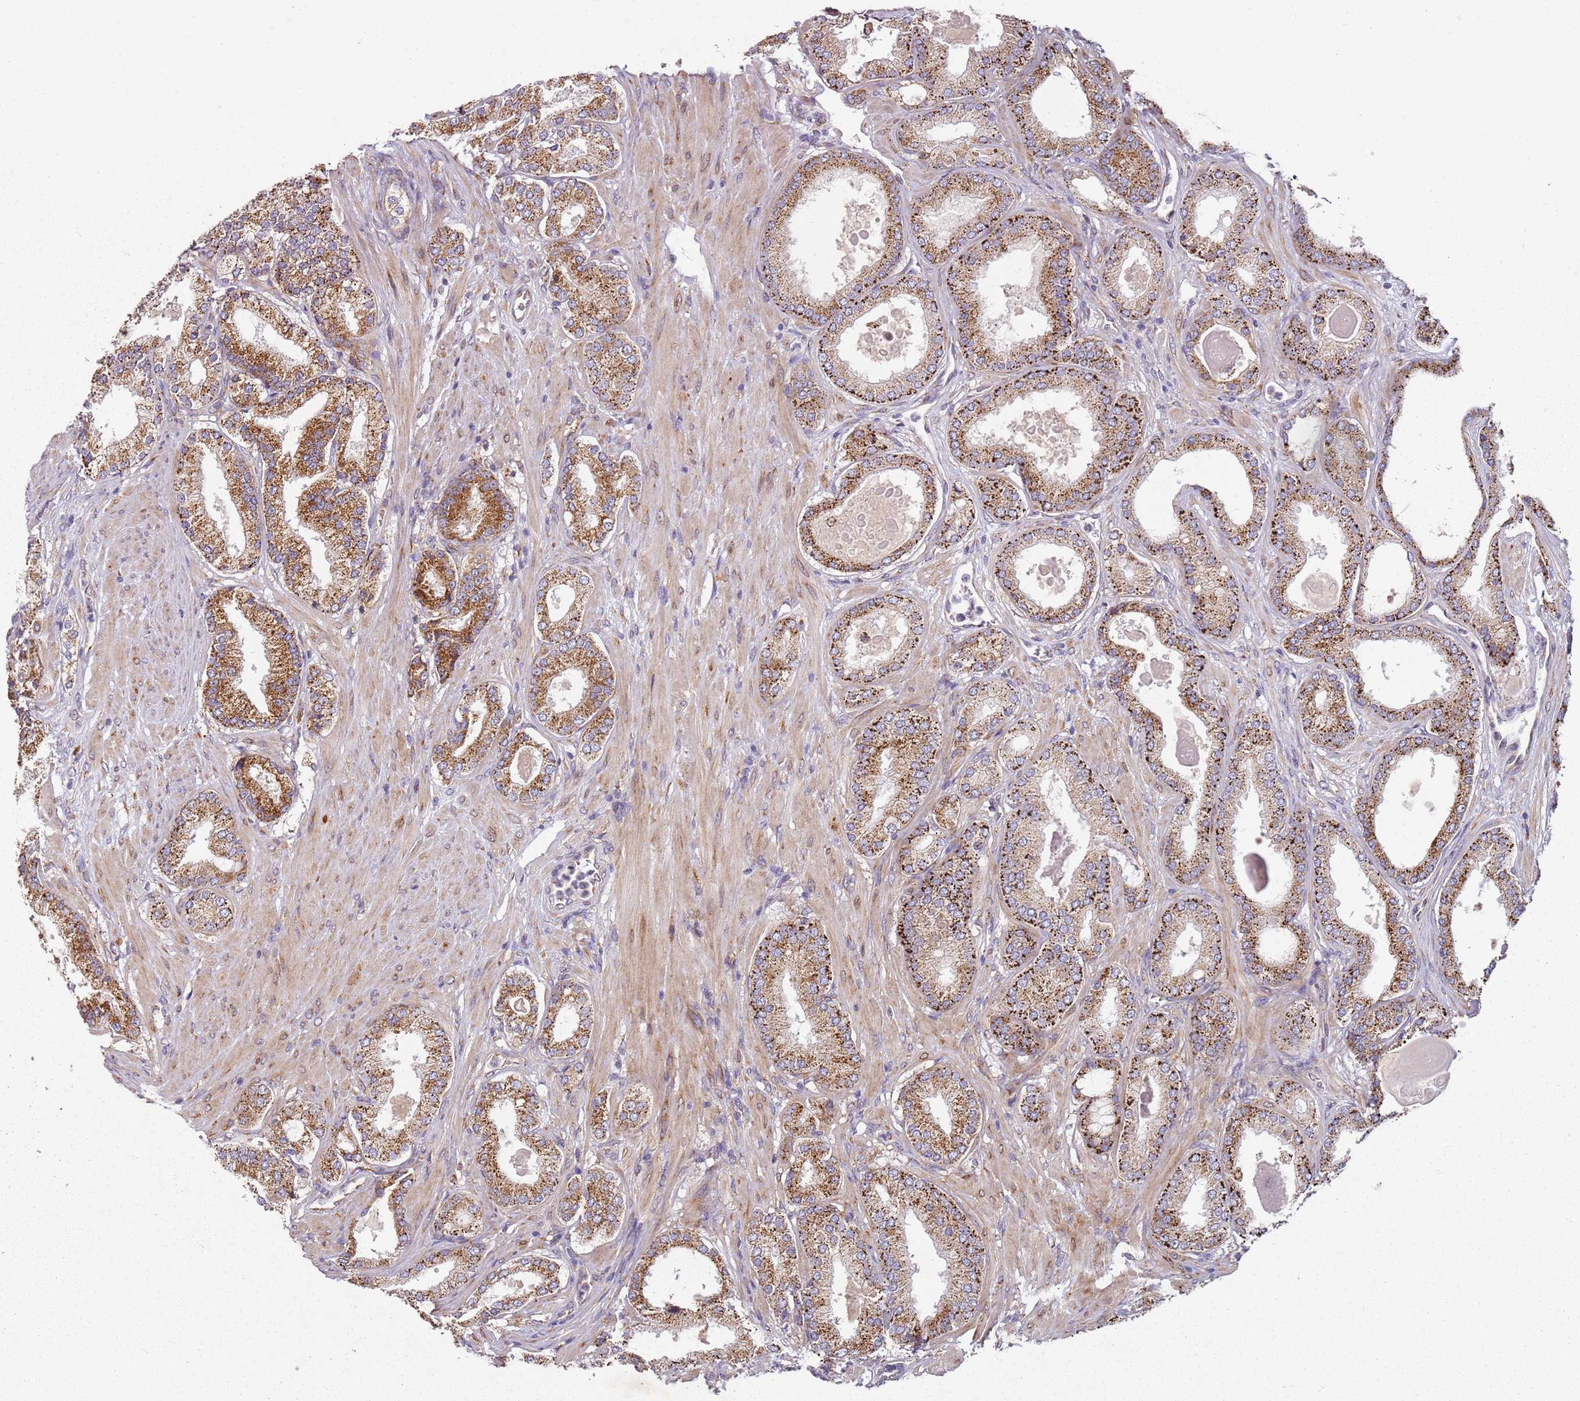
{"staining": {"intensity": "strong", "quantity": ">75%", "location": "cytoplasmic/membranous"}, "tissue": "prostate cancer", "cell_type": "Tumor cells", "image_type": "cancer", "snomed": [{"axis": "morphology", "description": "Adenocarcinoma, Low grade"}, {"axis": "topography", "description": "Prostate"}], "caption": "About >75% of tumor cells in prostate cancer (adenocarcinoma (low-grade)) show strong cytoplasmic/membranous protein positivity as visualized by brown immunohistochemical staining.", "gene": "ARFRP1", "patient": {"sex": "male", "age": 59}}